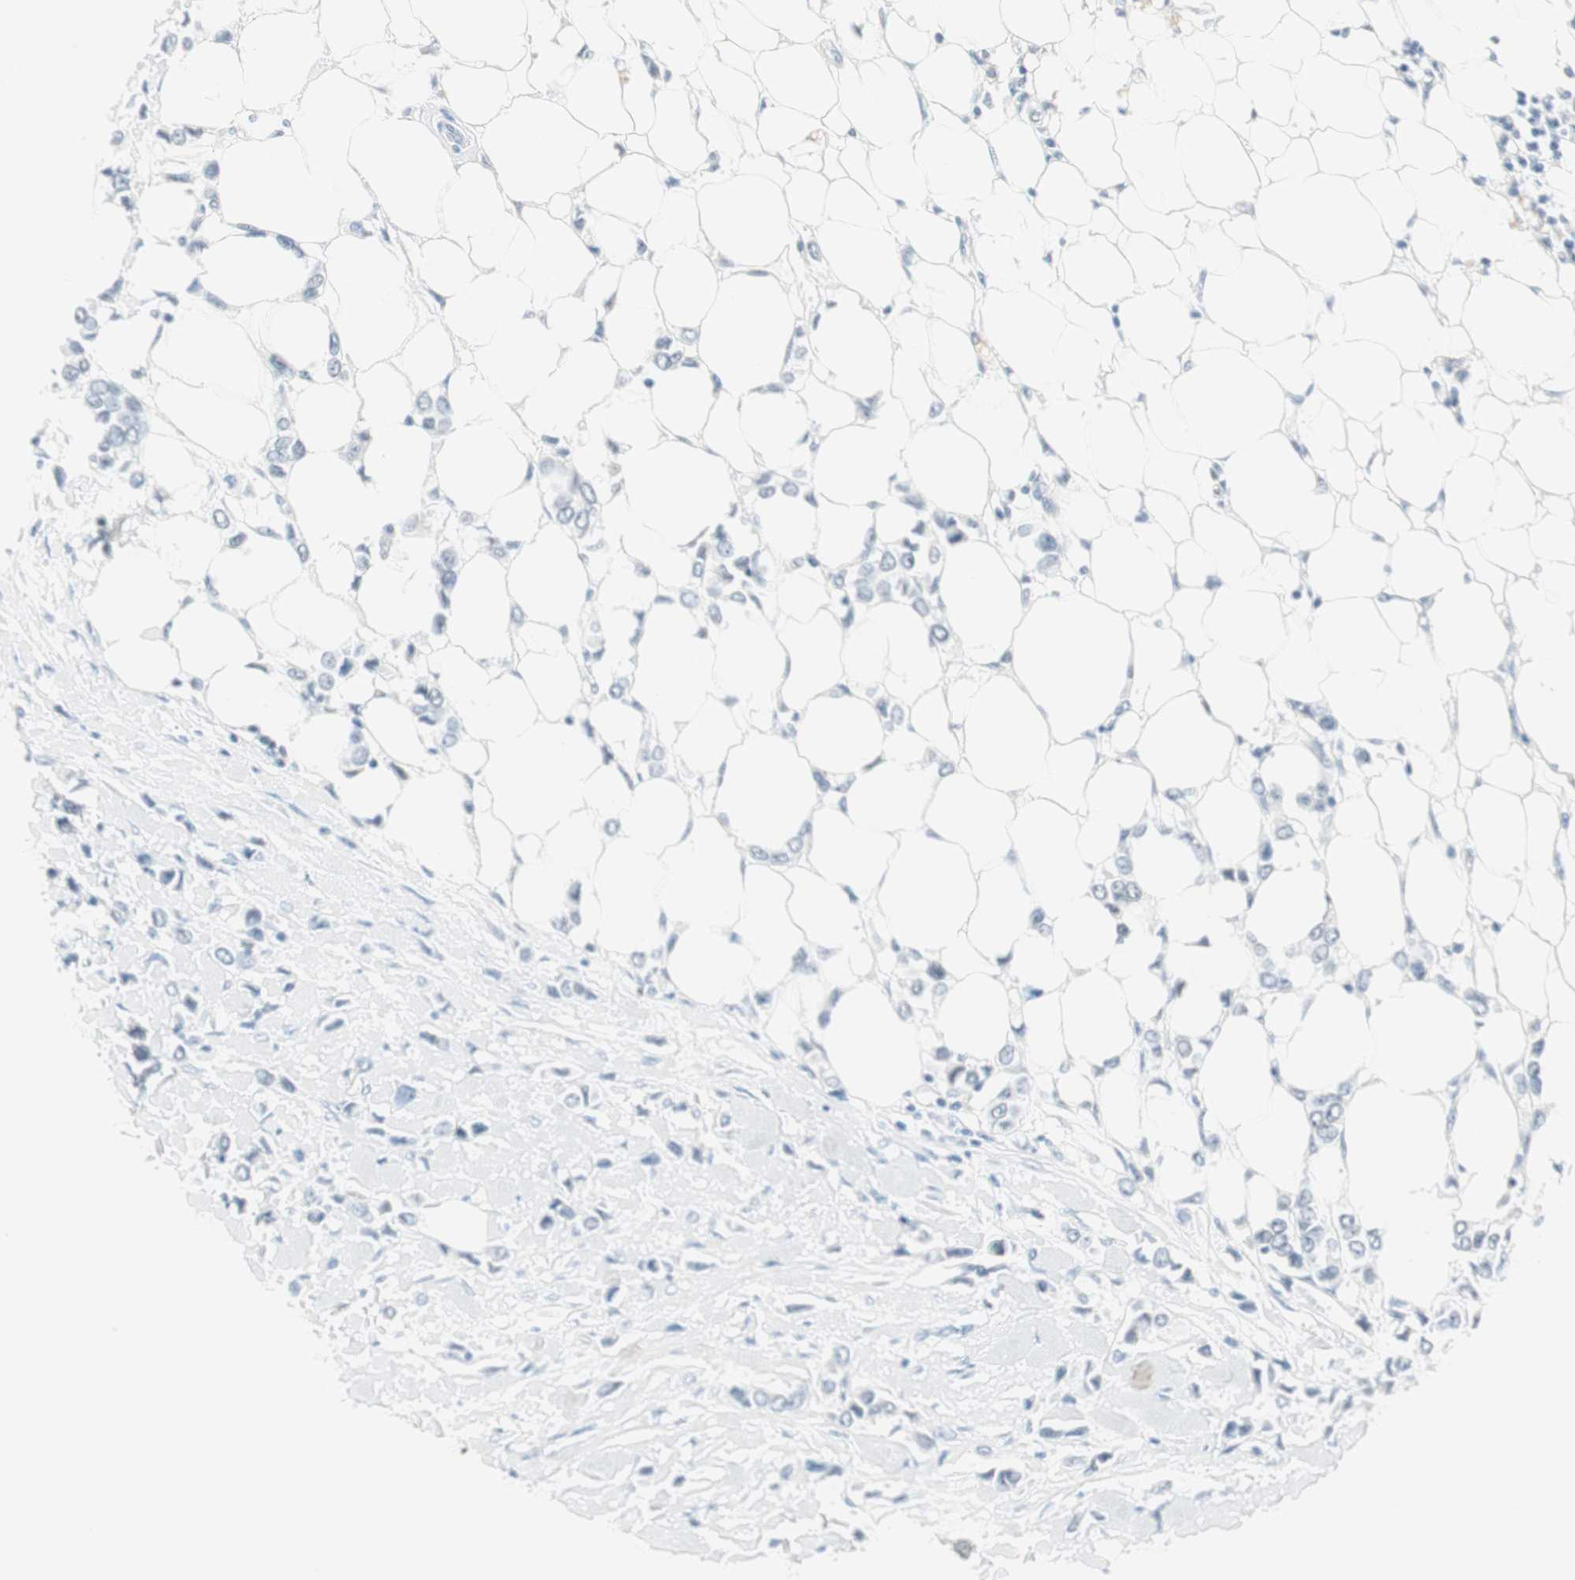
{"staining": {"intensity": "negative", "quantity": "none", "location": "none"}, "tissue": "breast cancer", "cell_type": "Tumor cells", "image_type": "cancer", "snomed": [{"axis": "morphology", "description": "Lobular carcinoma"}, {"axis": "topography", "description": "Breast"}], "caption": "Human breast cancer stained for a protein using immunohistochemistry shows no staining in tumor cells.", "gene": "HOXB13", "patient": {"sex": "female", "age": 51}}